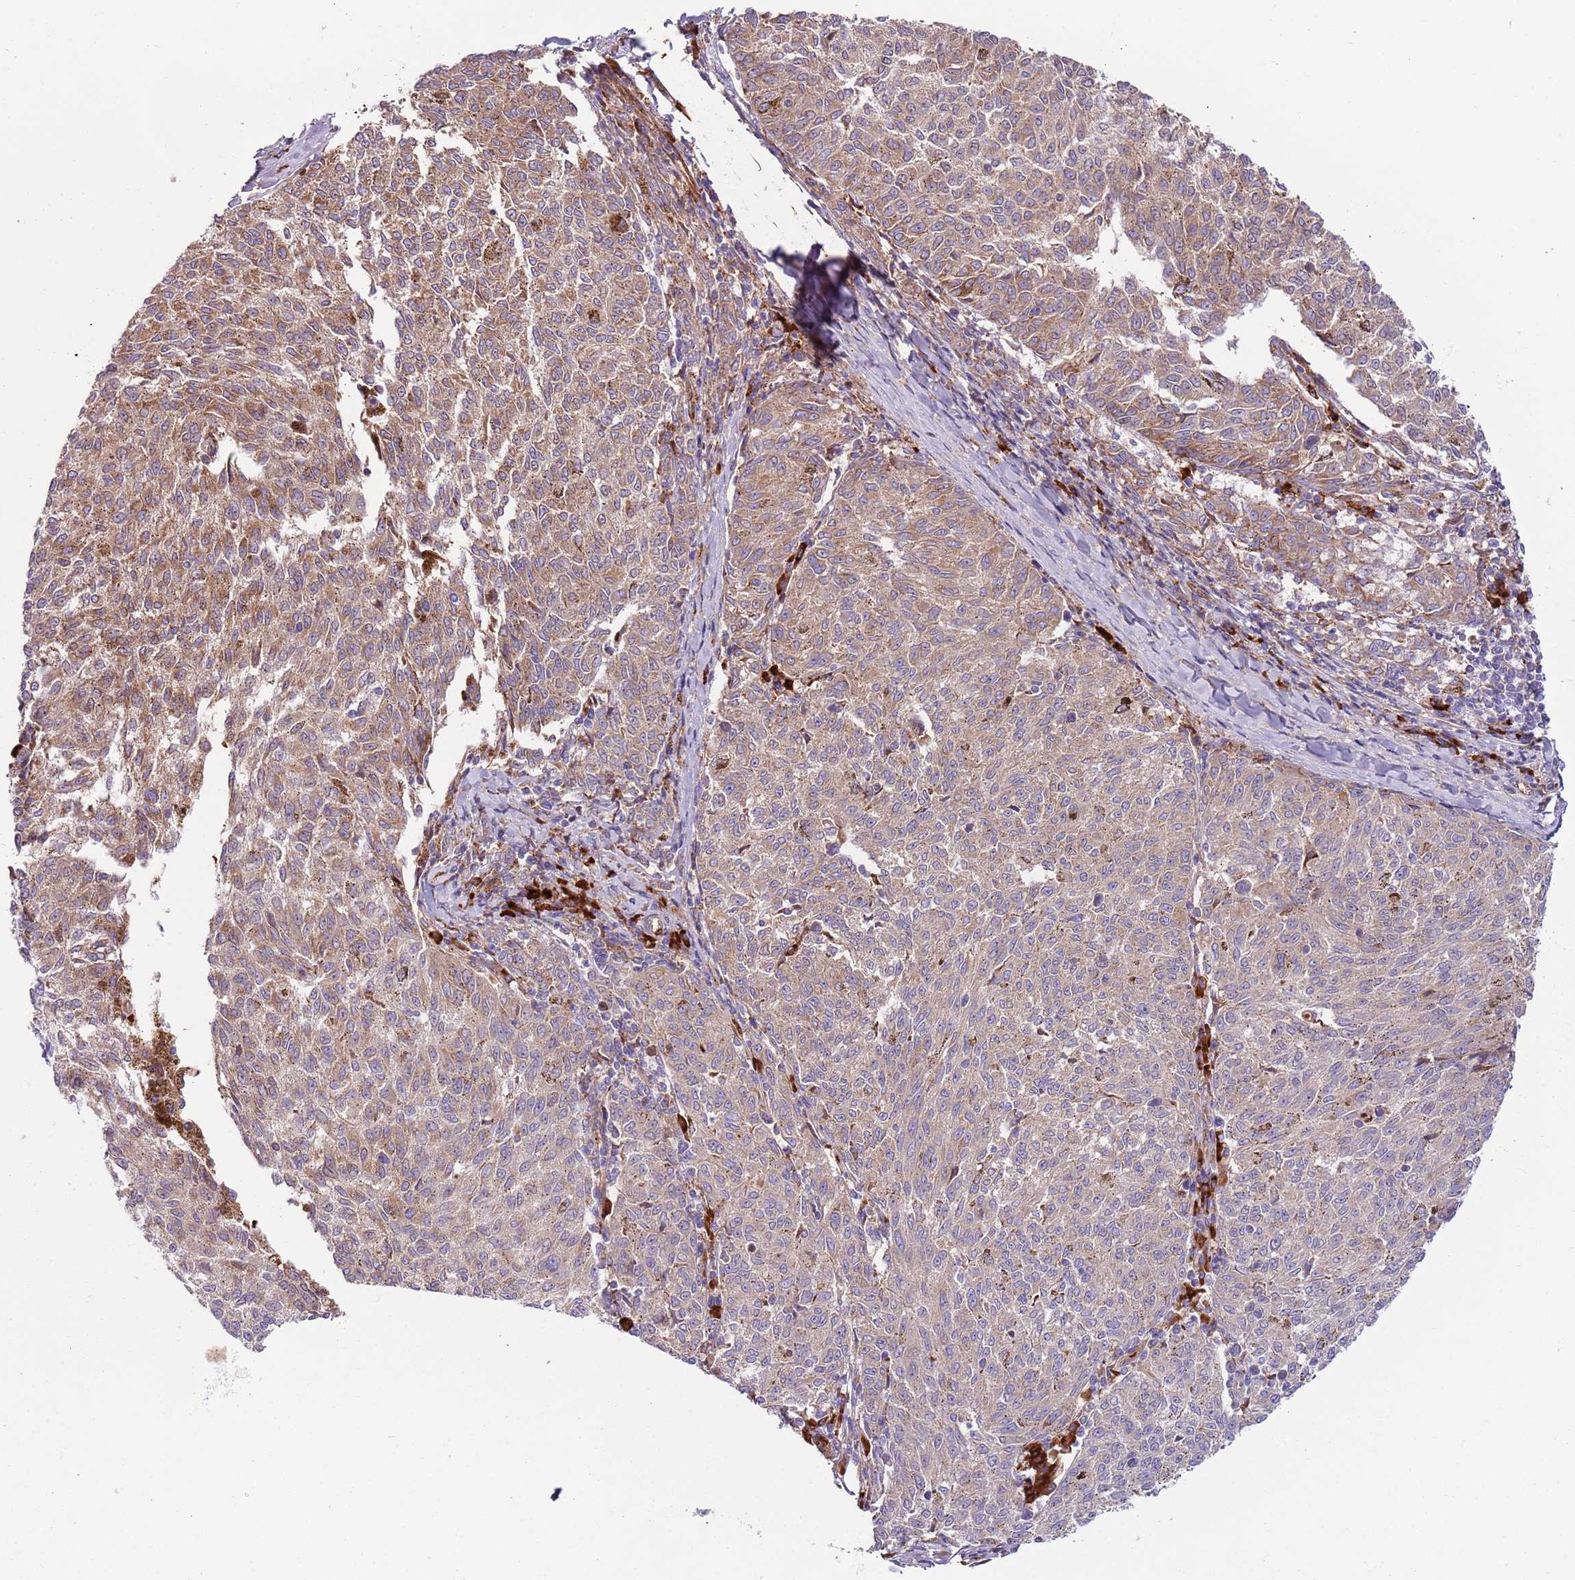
{"staining": {"intensity": "weak", "quantity": ">75%", "location": "cytoplasmic/membranous"}, "tissue": "melanoma", "cell_type": "Tumor cells", "image_type": "cancer", "snomed": [{"axis": "morphology", "description": "Malignant melanoma, NOS"}, {"axis": "topography", "description": "Skin"}], "caption": "Brown immunohistochemical staining in human malignant melanoma displays weak cytoplasmic/membranous expression in approximately >75% of tumor cells.", "gene": "VWCE", "patient": {"sex": "female", "age": 72}}